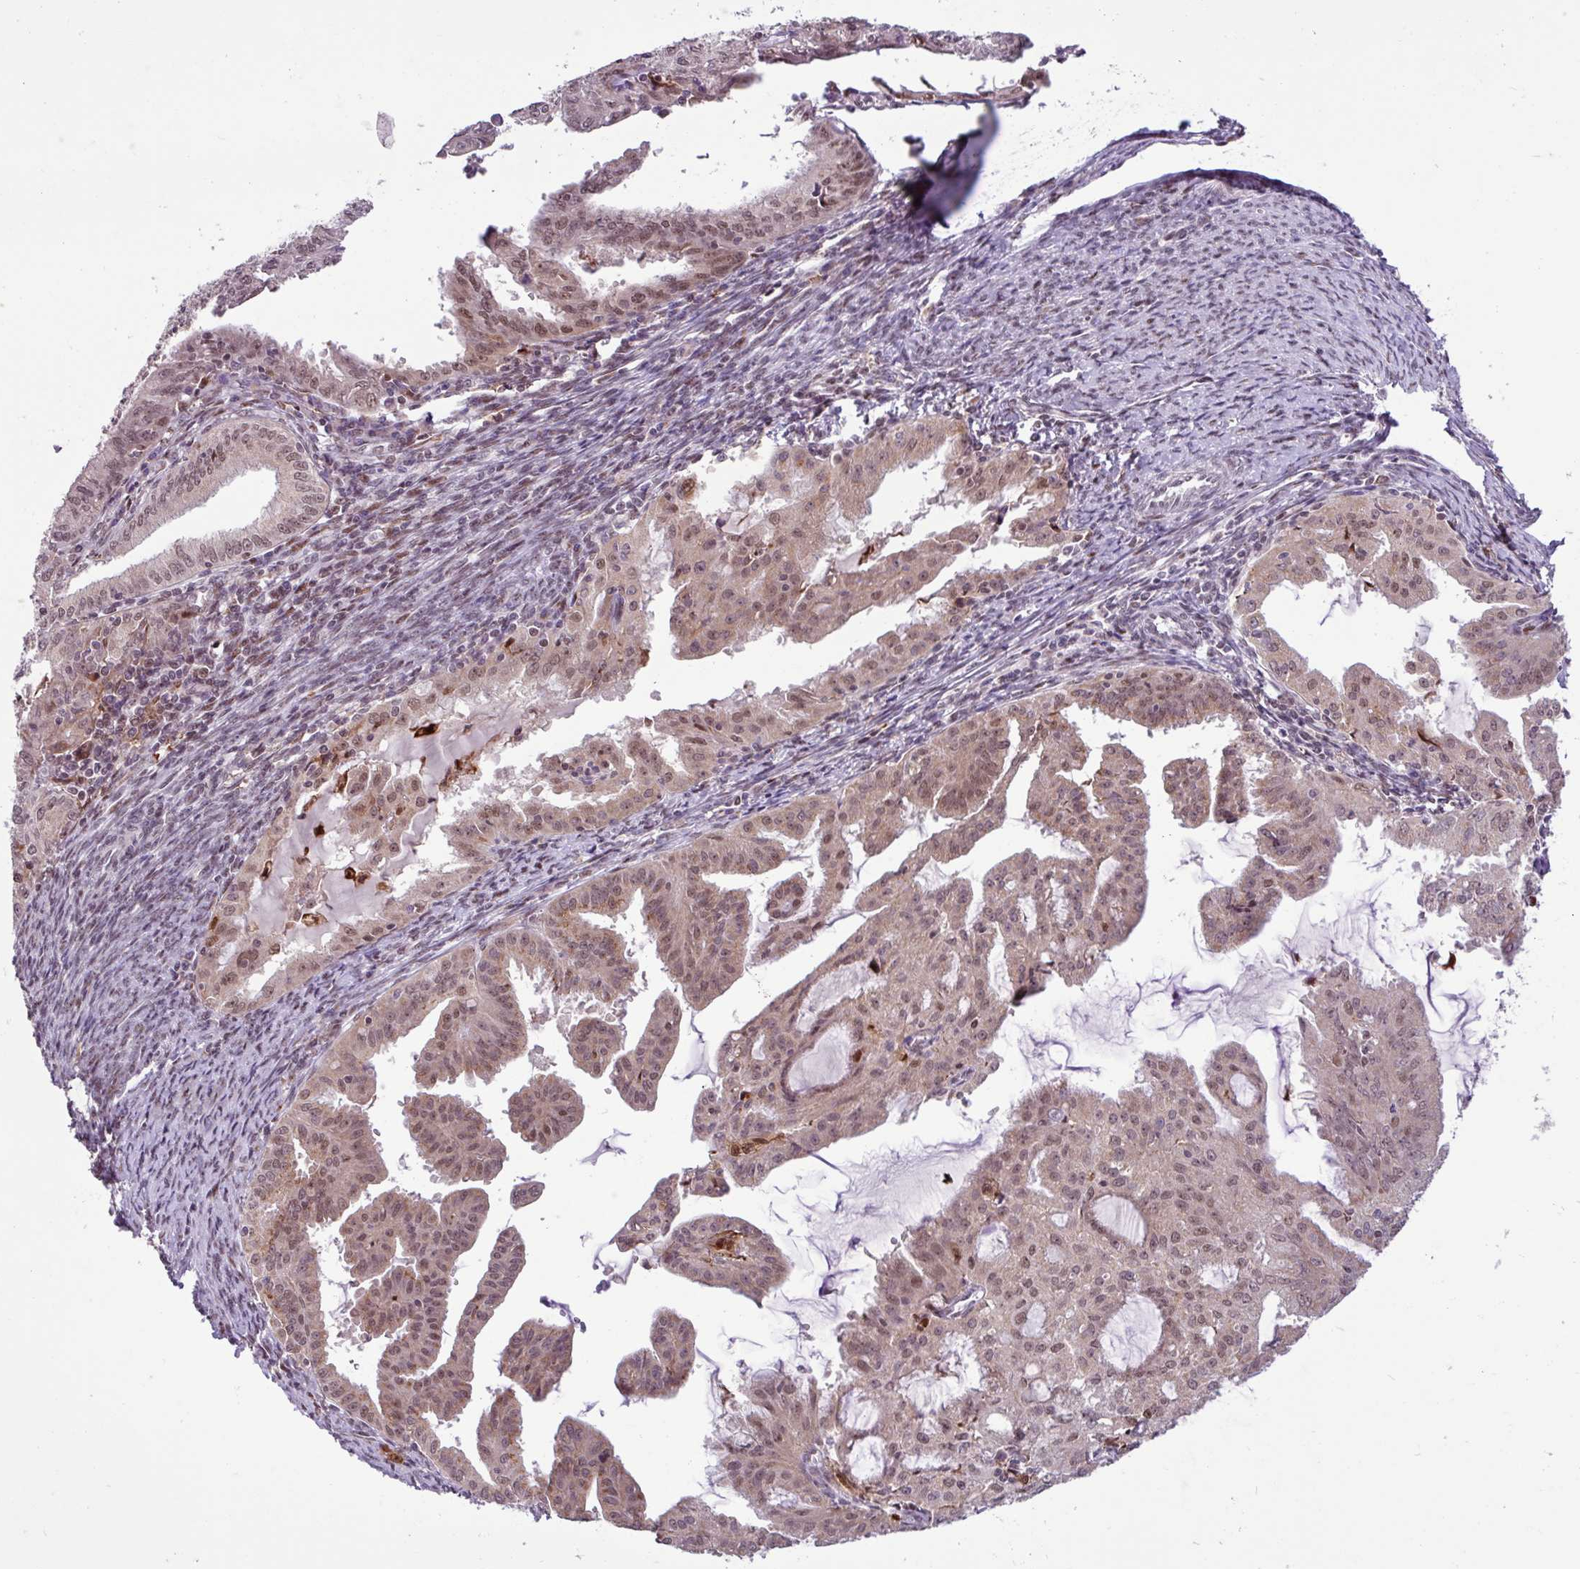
{"staining": {"intensity": "moderate", "quantity": "25%-75%", "location": "cytoplasmic/membranous,nuclear"}, "tissue": "endometrial cancer", "cell_type": "Tumor cells", "image_type": "cancer", "snomed": [{"axis": "morphology", "description": "Adenocarcinoma, NOS"}, {"axis": "topography", "description": "Endometrium"}], "caption": "Immunohistochemistry (DAB) staining of endometrial adenocarcinoma demonstrates moderate cytoplasmic/membranous and nuclear protein positivity in approximately 25%-75% of tumor cells.", "gene": "BRD3", "patient": {"sex": "female", "age": 70}}